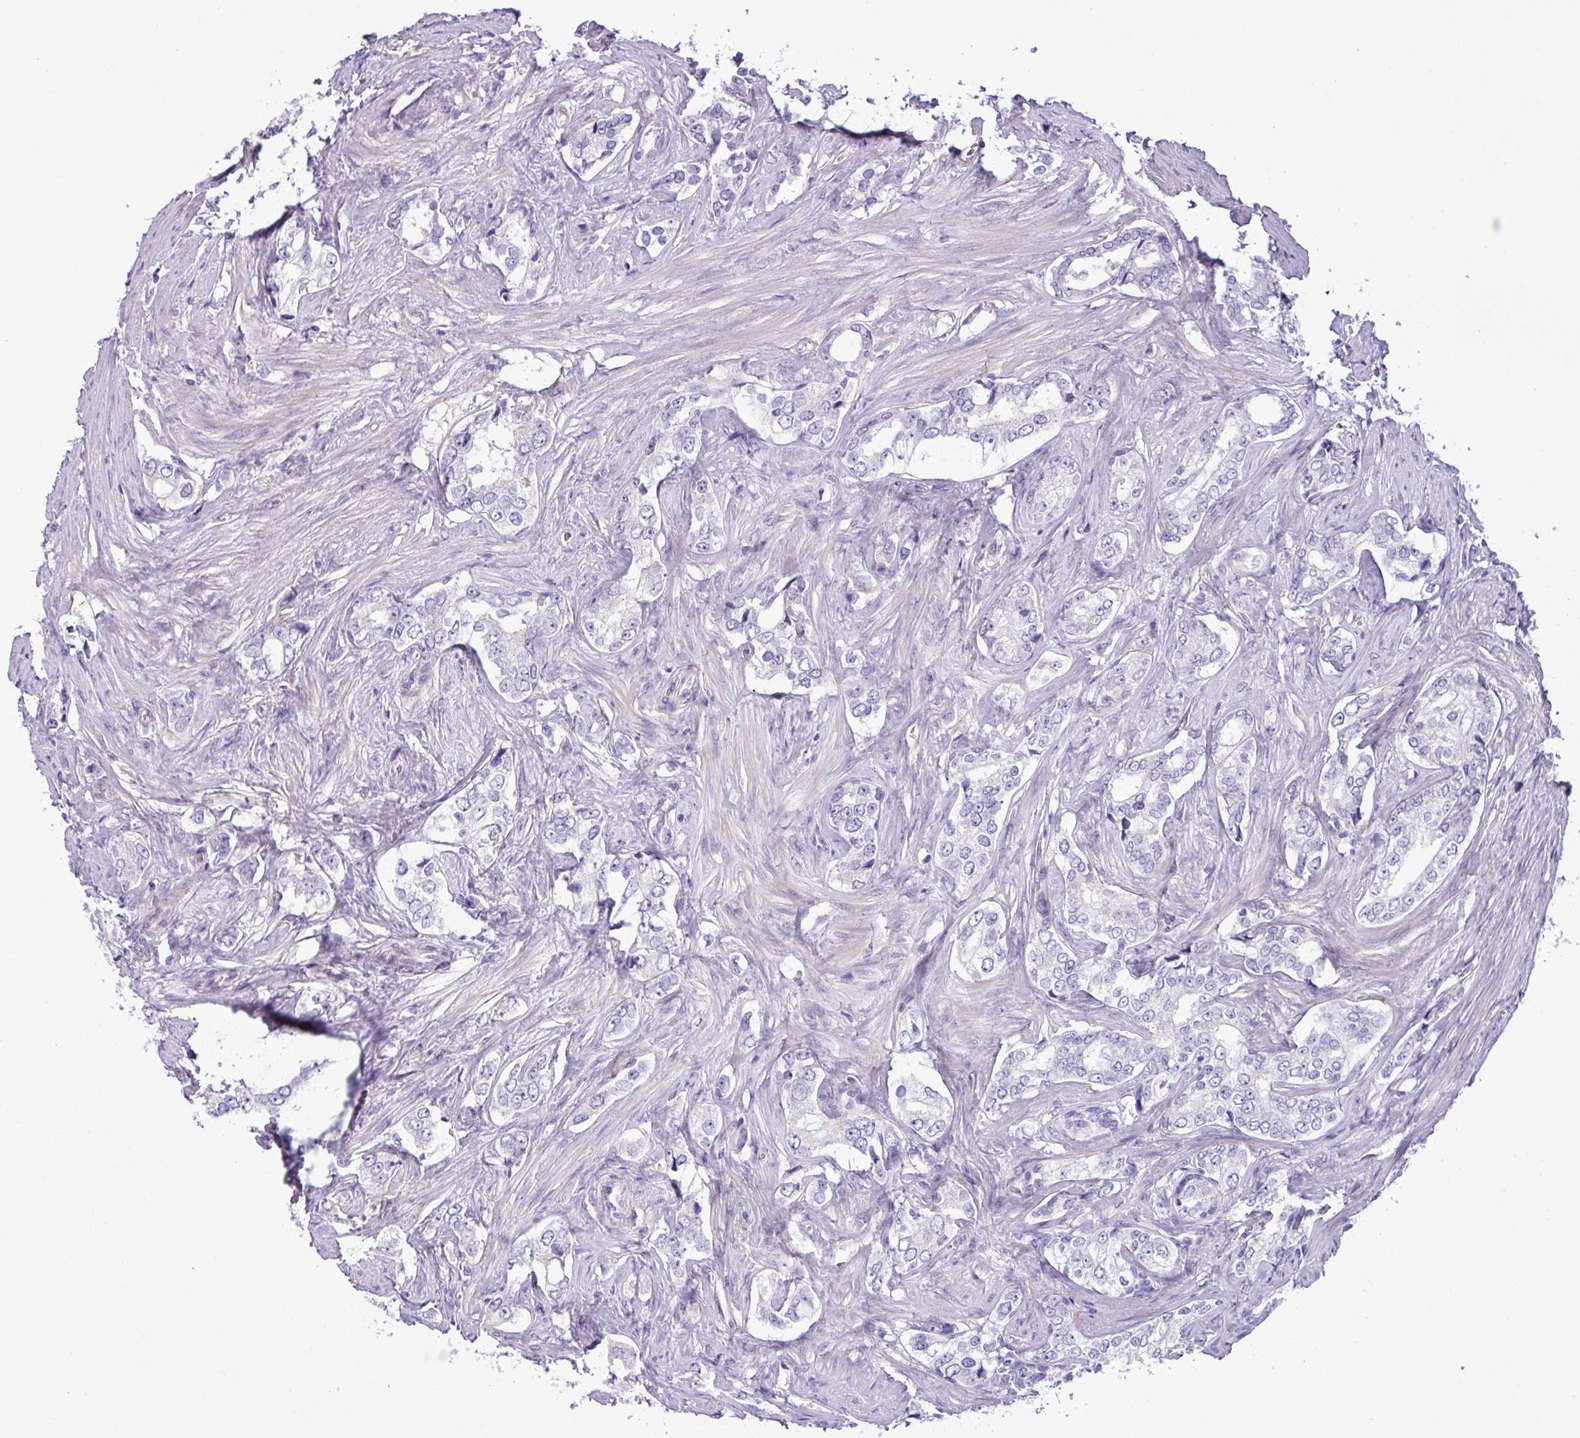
{"staining": {"intensity": "negative", "quantity": "none", "location": "none"}, "tissue": "prostate cancer", "cell_type": "Tumor cells", "image_type": "cancer", "snomed": [{"axis": "morphology", "description": "Adenocarcinoma, High grade"}, {"axis": "topography", "description": "Prostate"}], "caption": "An immunohistochemistry (IHC) micrograph of high-grade adenocarcinoma (prostate) is shown. There is no staining in tumor cells of high-grade adenocarcinoma (prostate).", "gene": "CD248", "patient": {"sex": "male", "age": 66}}